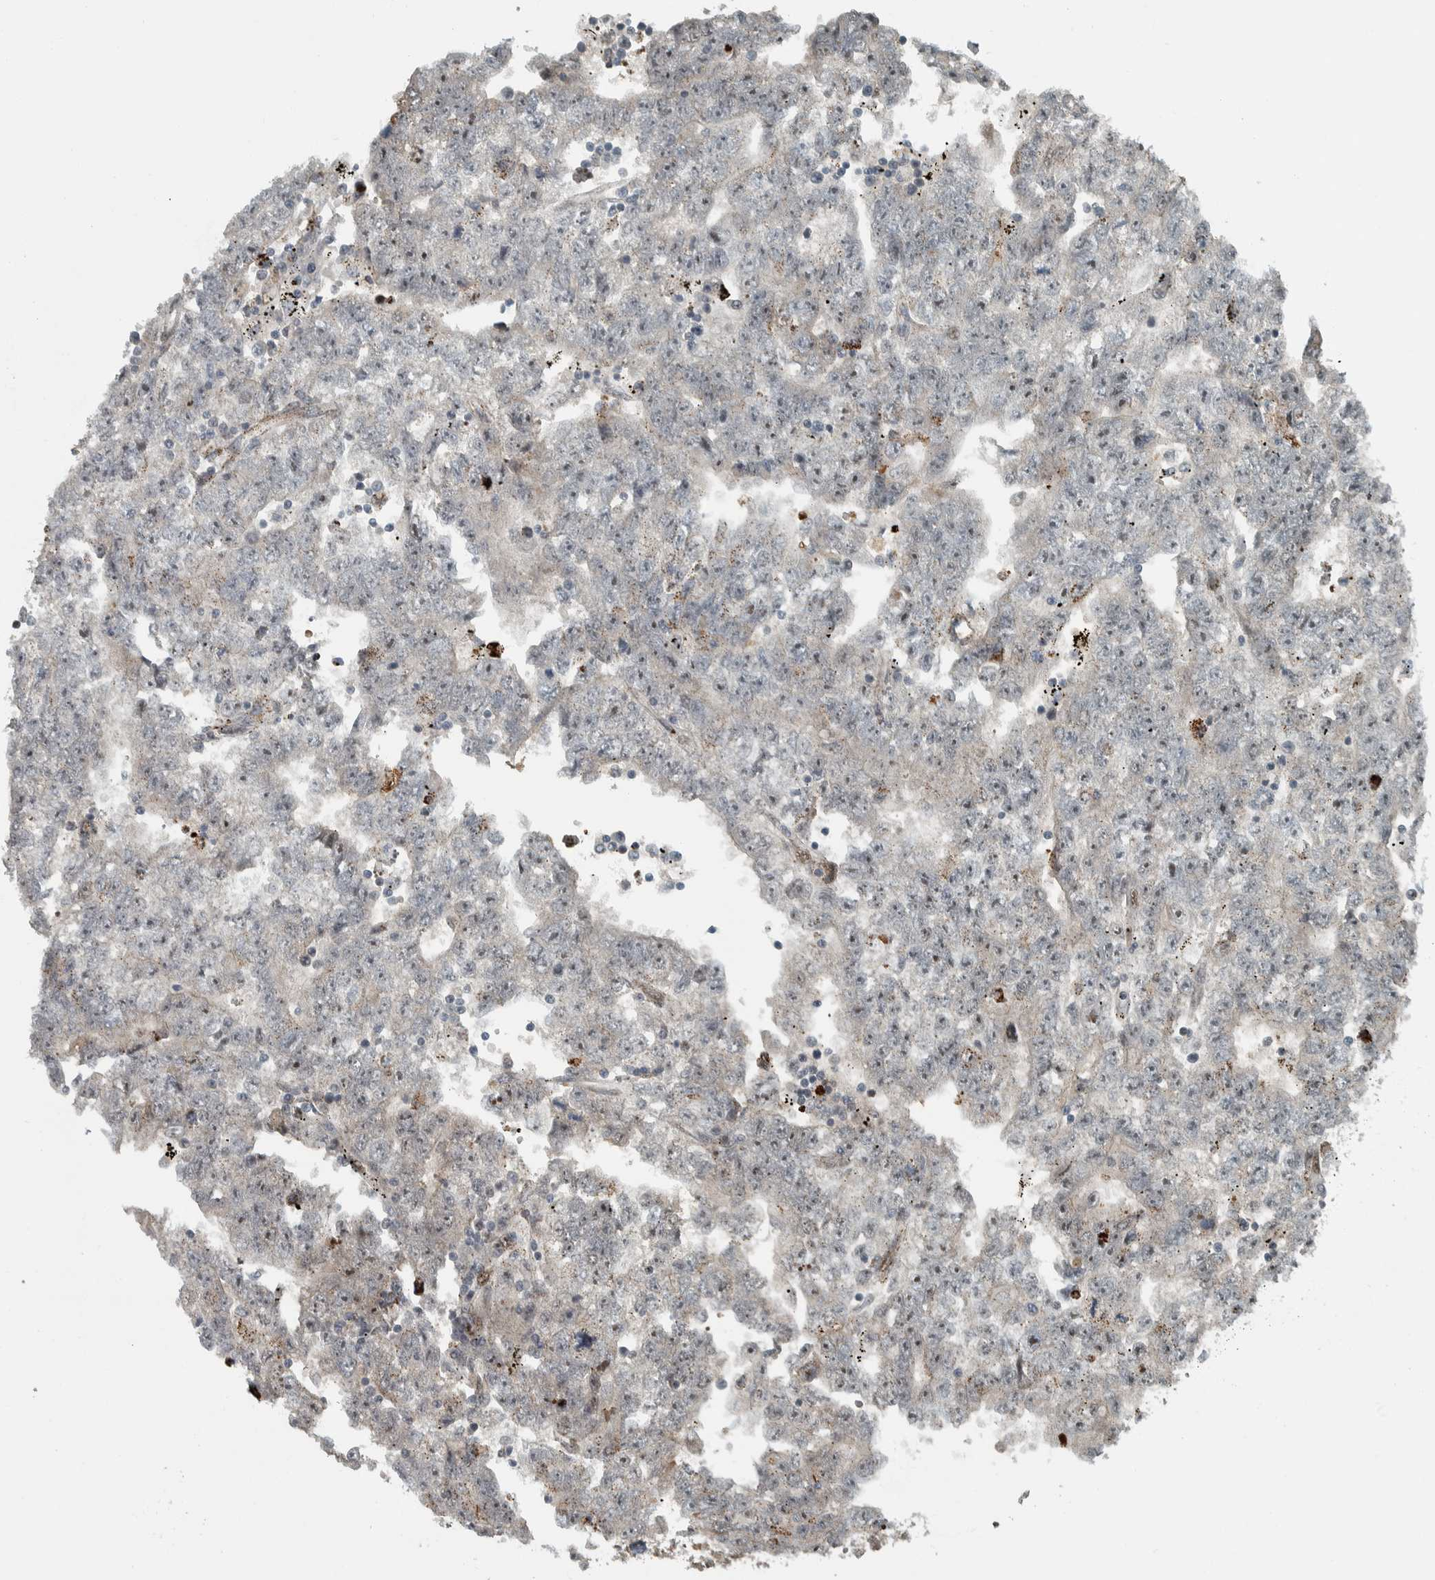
{"staining": {"intensity": "negative", "quantity": "none", "location": "none"}, "tissue": "testis cancer", "cell_type": "Tumor cells", "image_type": "cancer", "snomed": [{"axis": "morphology", "description": "Carcinoma, Embryonal, NOS"}, {"axis": "topography", "description": "Testis"}], "caption": "Immunohistochemical staining of testis cancer demonstrates no significant staining in tumor cells.", "gene": "PPM1K", "patient": {"sex": "male", "age": 25}}